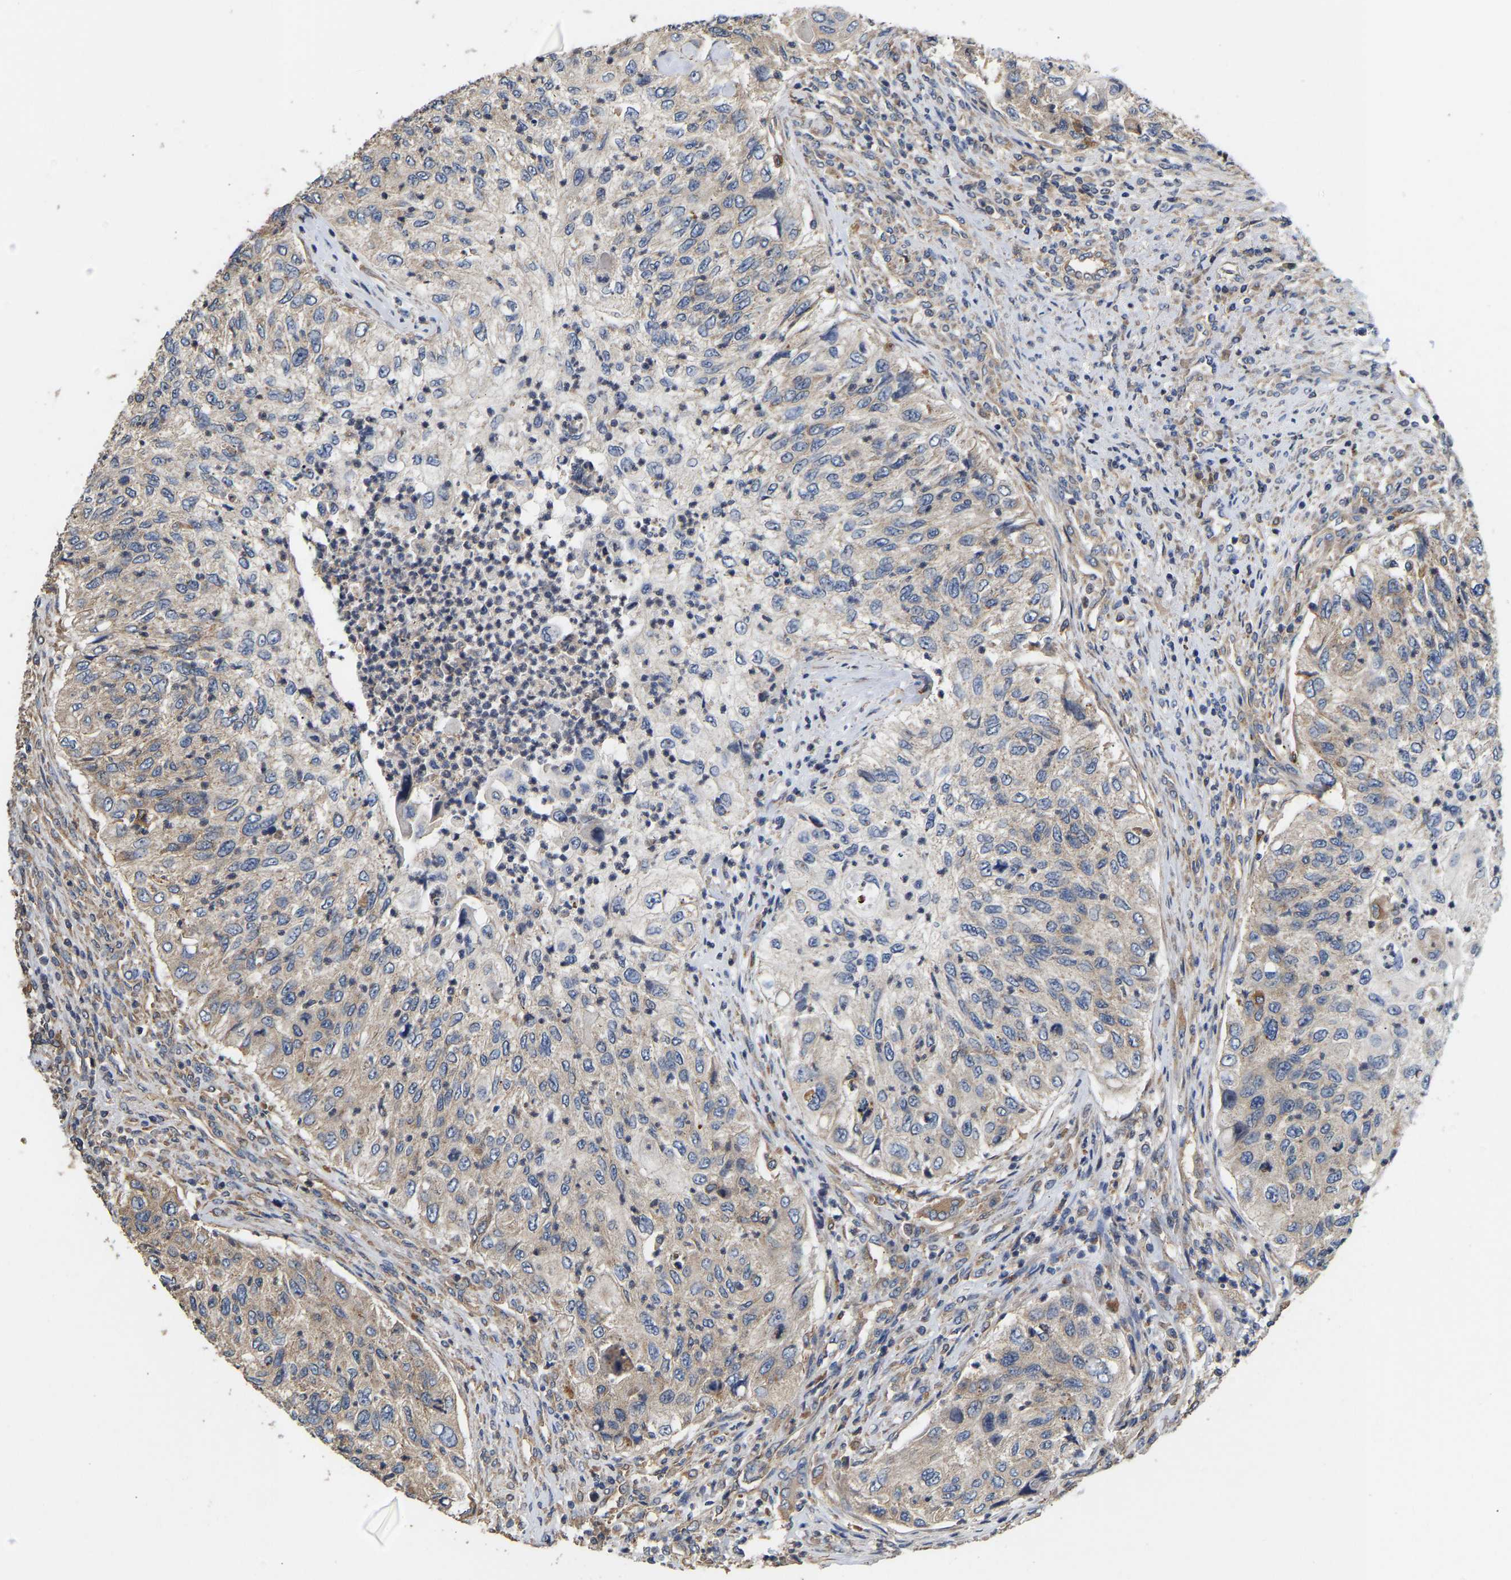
{"staining": {"intensity": "weak", "quantity": "<25%", "location": "cytoplasmic/membranous"}, "tissue": "urothelial cancer", "cell_type": "Tumor cells", "image_type": "cancer", "snomed": [{"axis": "morphology", "description": "Urothelial carcinoma, High grade"}, {"axis": "topography", "description": "Urinary bladder"}], "caption": "Tumor cells are negative for protein expression in human urothelial cancer.", "gene": "AIMP2", "patient": {"sex": "female", "age": 60}}